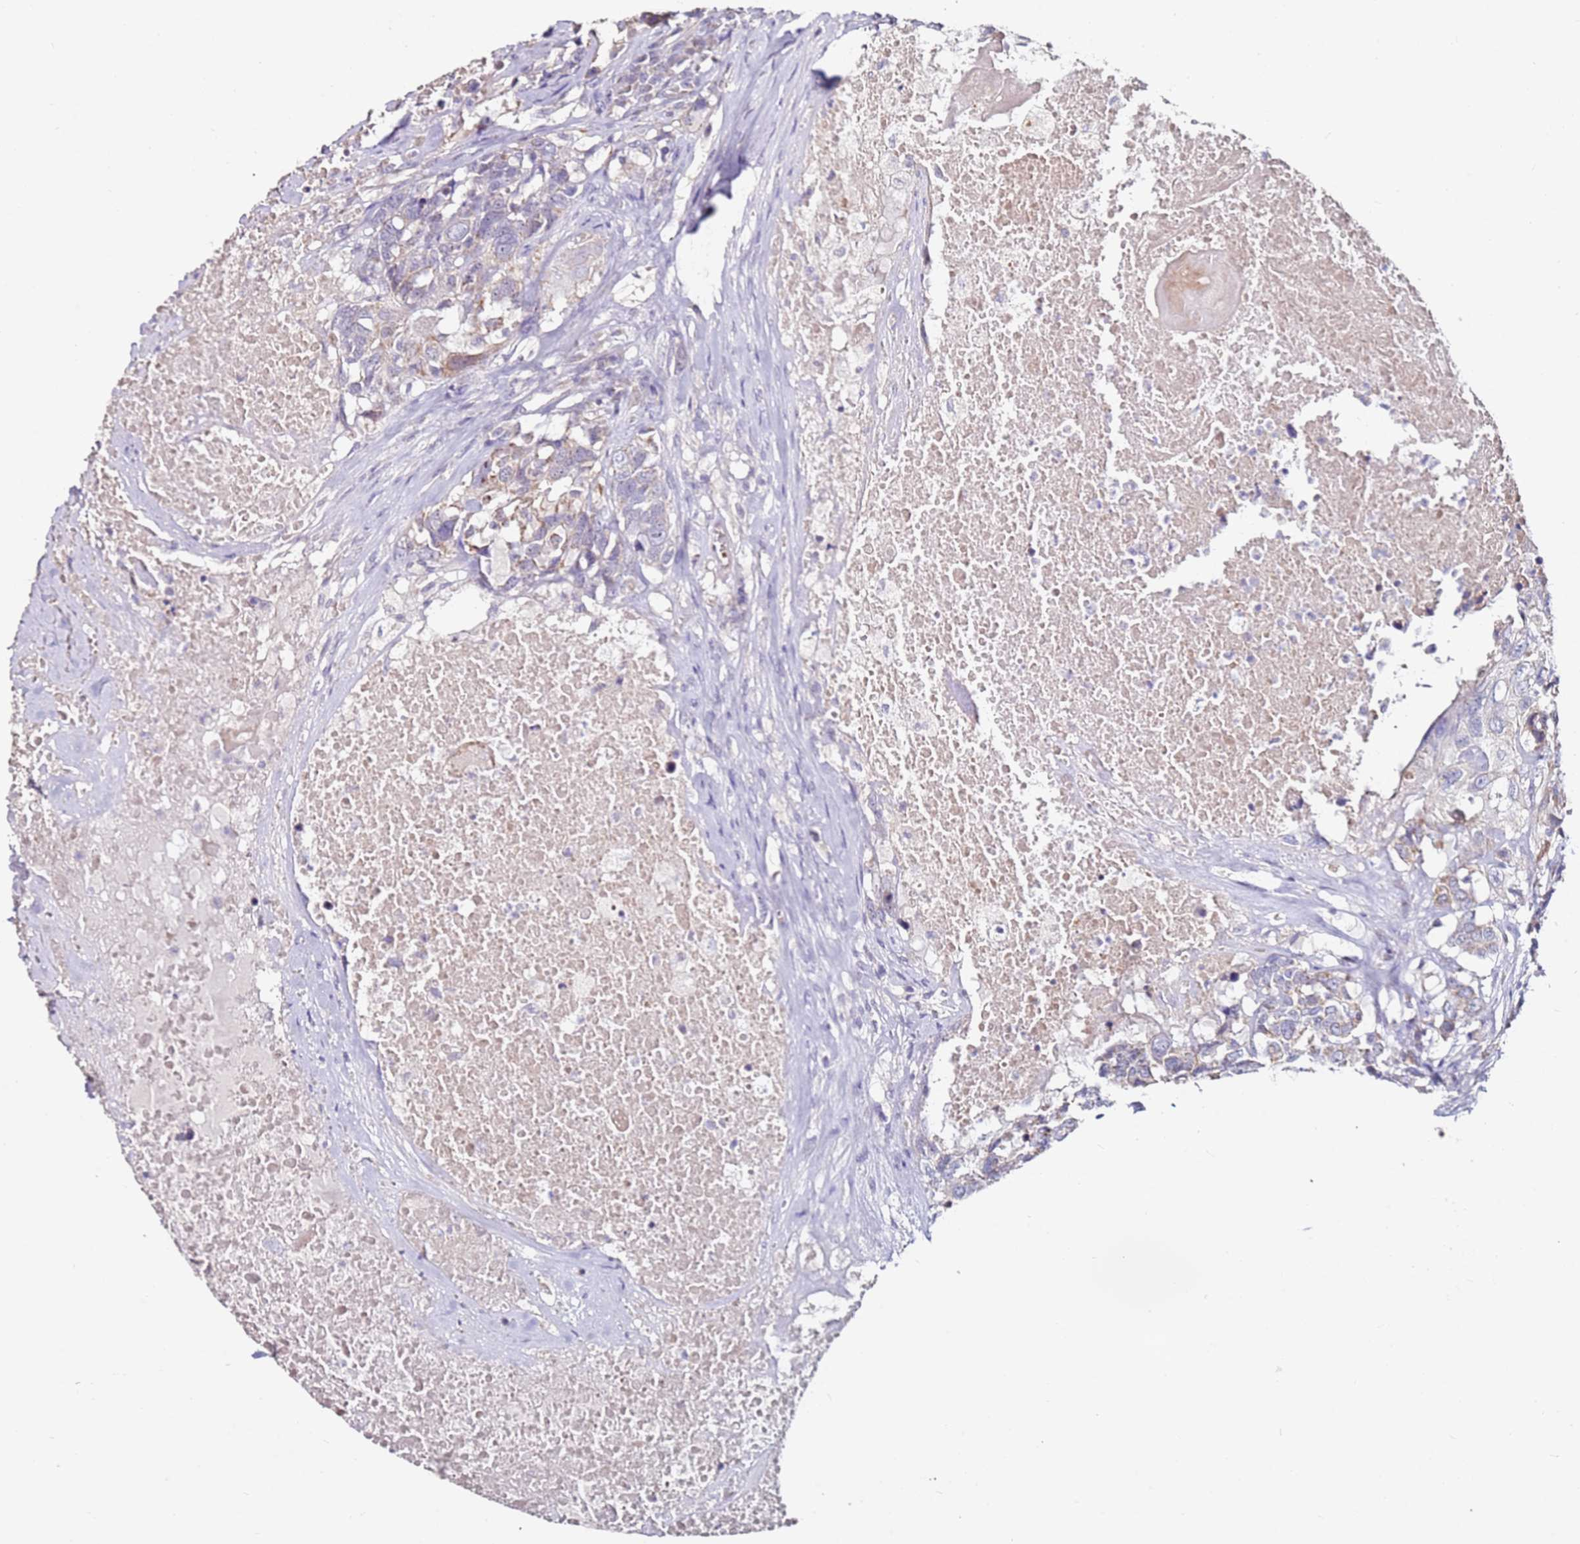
{"staining": {"intensity": "negative", "quantity": "none", "location": "none"}, "tissue": "head and neck cancer", "cell_type": "Tumor cells", "image_type": "cancer", "snomed": [{"axis": "morphology", "description": "Squamous cell carcinoma, NOS"}, {"axis": "topography", "description": "Head-Neck"}], "caption": "Tumor cells show no significant staining in head and neck cancer.", "gene": "RARS2", "patient": {"sex": "male", "age": 66}}